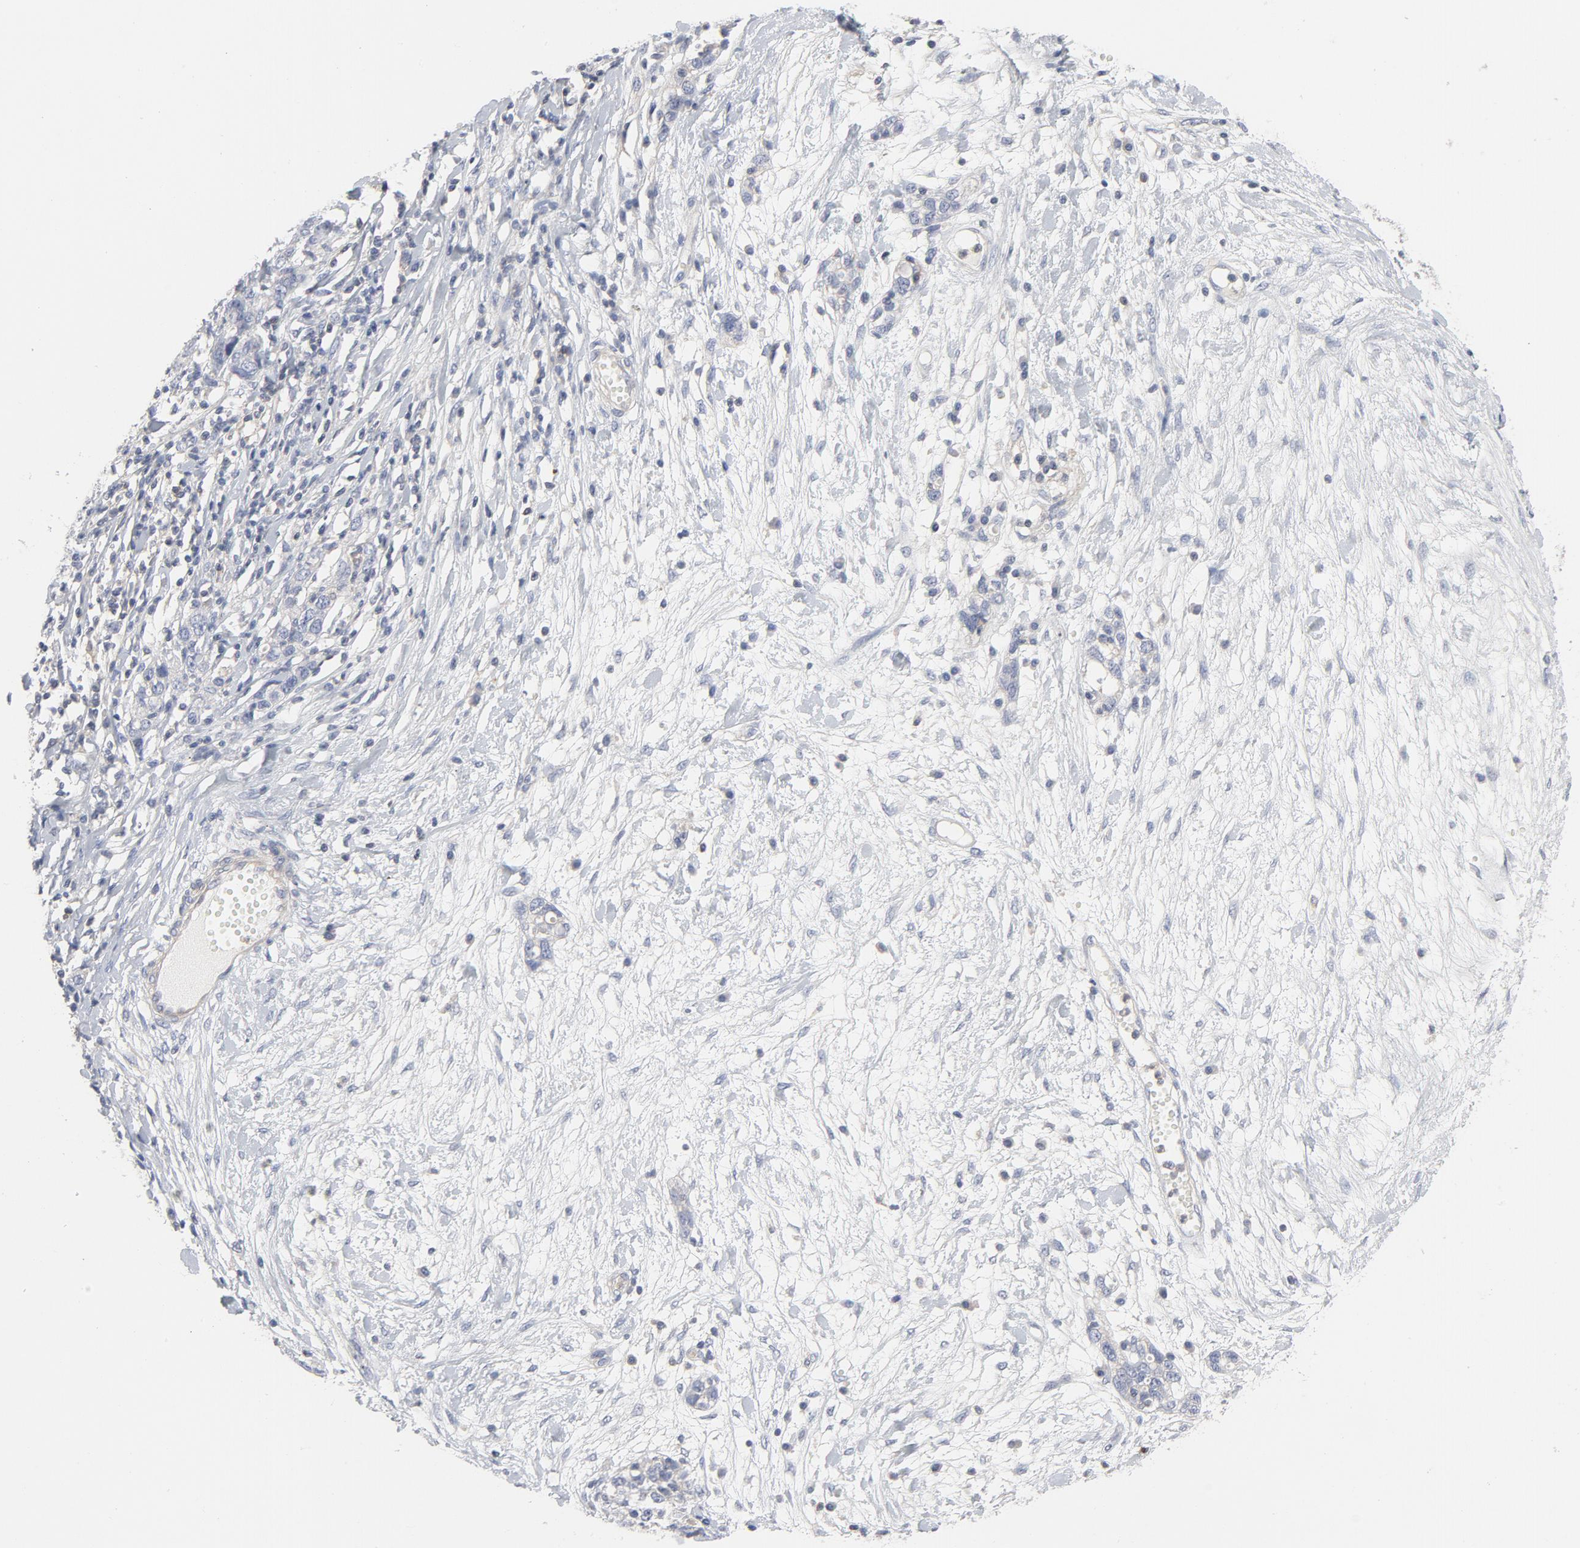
{"staining": {"intensity": "negative", "quantity": "none", "location": "none"}, "tissue": "ovarian cancer", "cell_type": "Tumor cells", "image_type": "cancer", "snomed": [{"axis": "morphology", "description": "Cystadenocarcinoma, serous, NOS"}, {"axis": "topography", "description": "Ovary"}], "caption": "This is a image of immunohistochemistry (IHC) staining of serous cystadenocarcinoma (ovarian), which shows no positivity in tumor cells.", "gene": "ROCK1", "patient": {"sex": "female", "age": 71}}